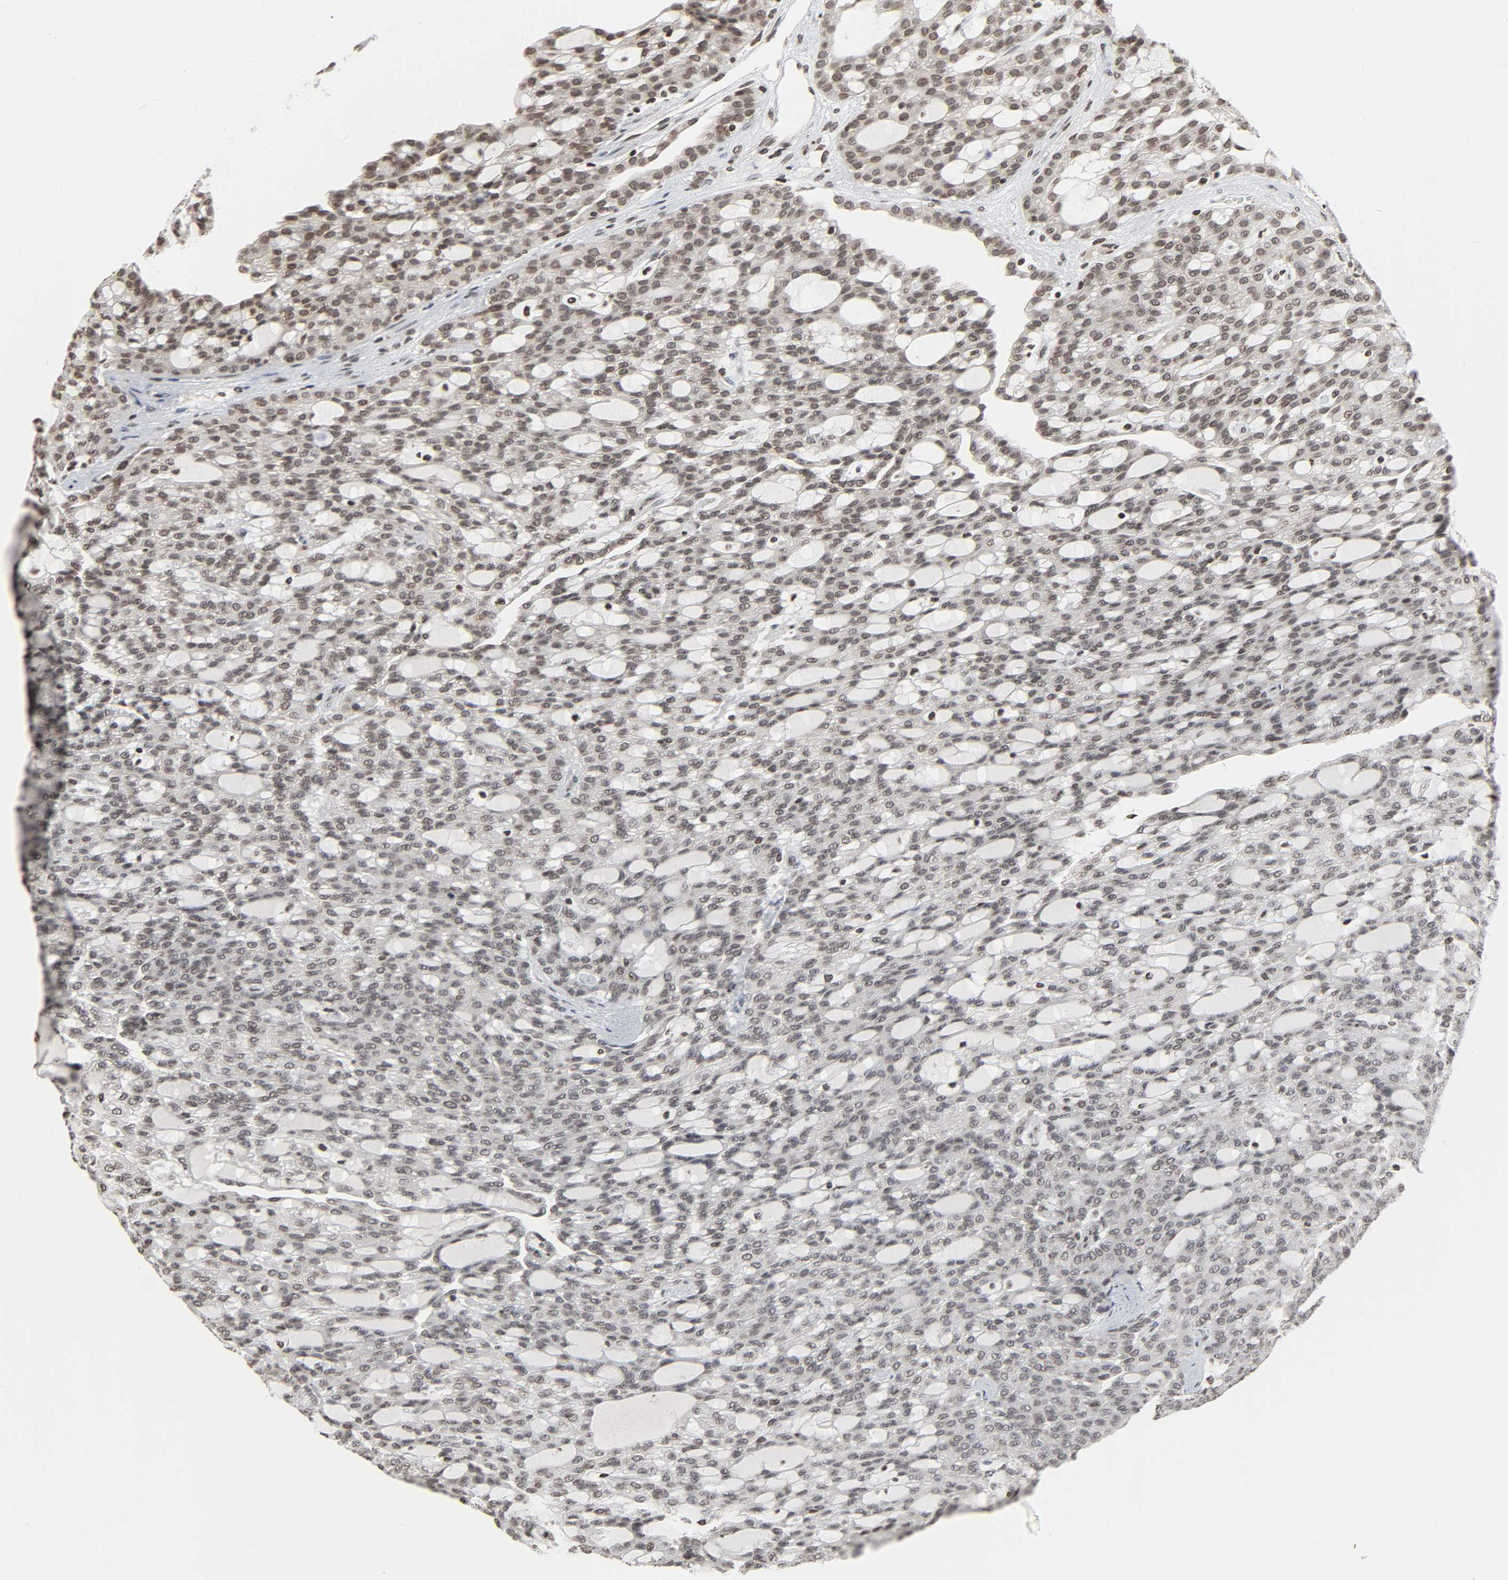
{"staining": {"intensity": "moderate", "quantity": ">75%", "location": "nuclear"}, "tissue": "renal cancer", "cell_type": "Tumor cells", "image_type": "cancer", "snomed": [{"axis": "morphology", "description": "Adenocarcinoma, NOS"}, {"axis": "topography", "description": "Kidney"}], "caption": "Tumor cells exhibit moderate nuclear staining in about >75% of cells in renal adenocarcinoma.", "gene": "ELAVL1", "patient": {"sex": "male", "age": 63}}